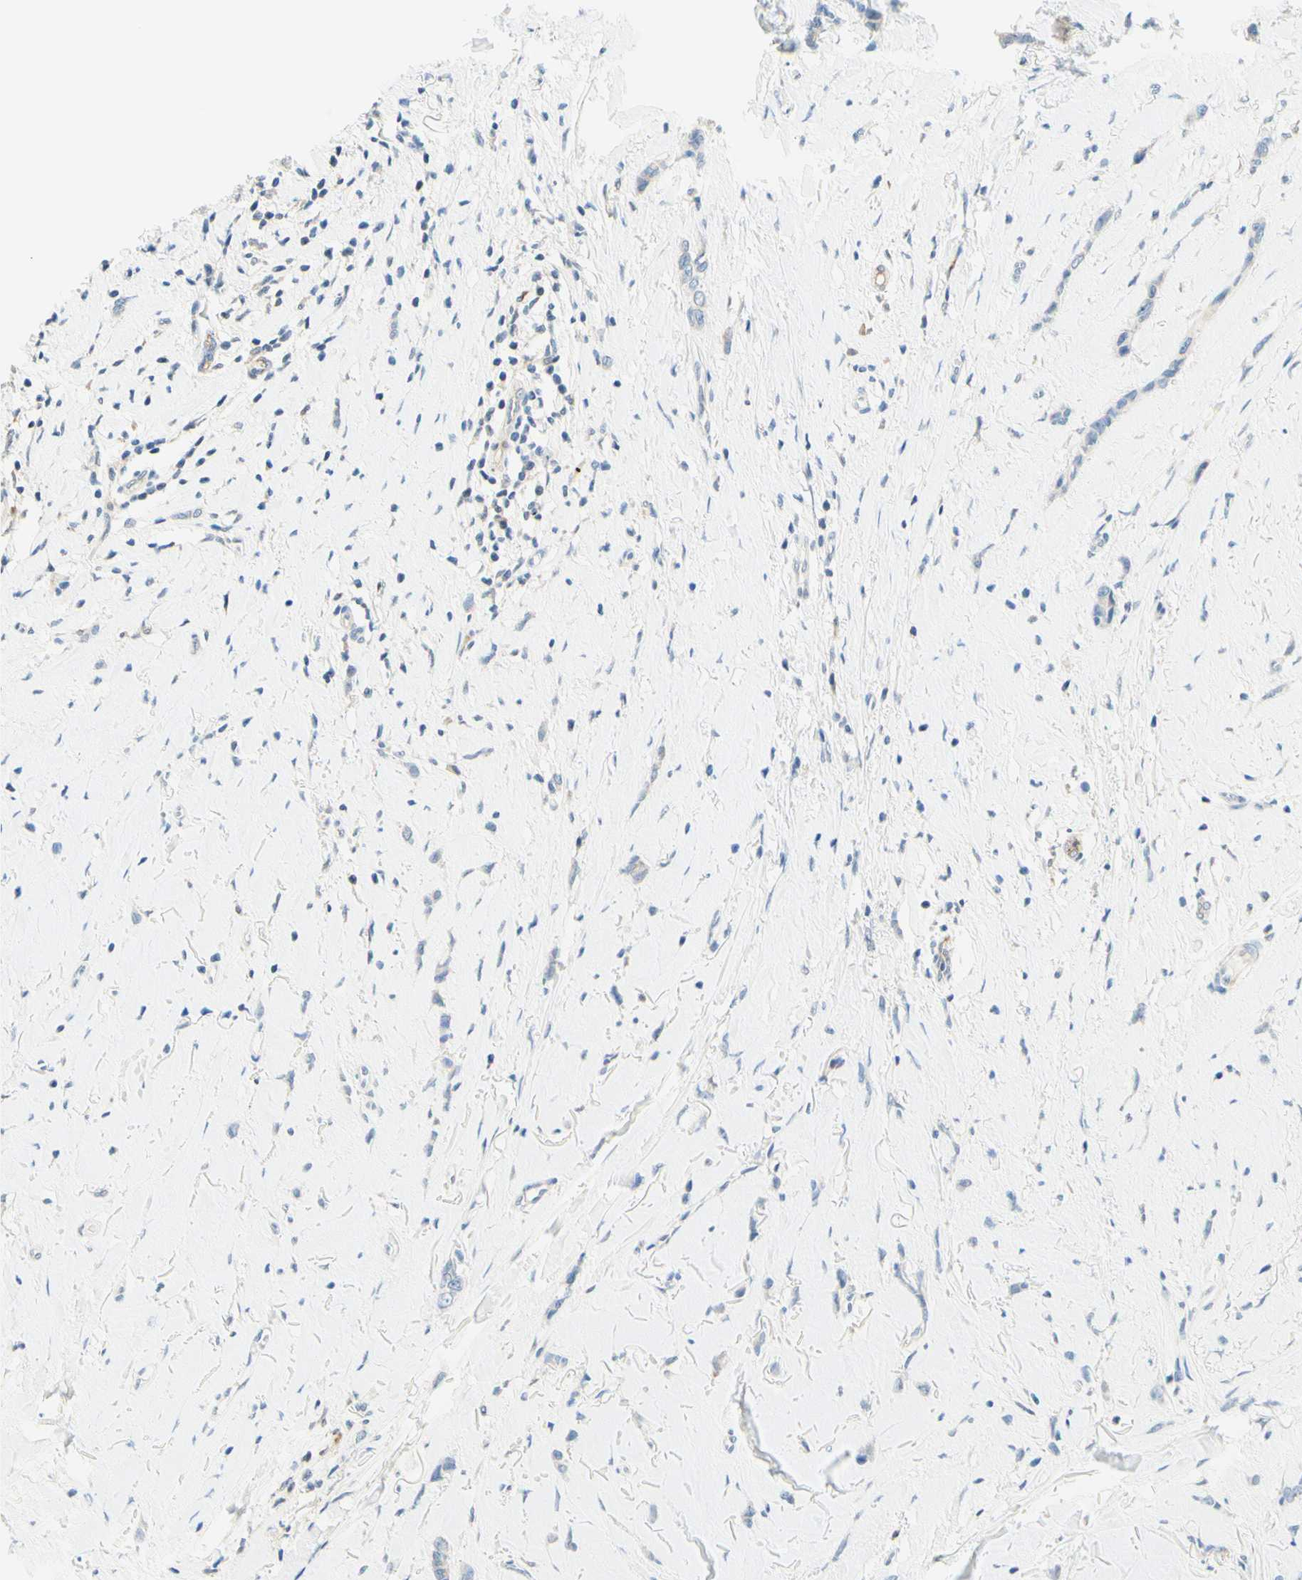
{"staining": {"intensity": "negative", "quantity": "none", "location": "none"}, "tissue": "breast cancer", "cell_type": "Tumor cells", "image_type": "cancer", "snomed": [{"axis": "morphology", "description": "Lobular carcinoma"}, {"axis": "topography", "description": "Skin"}, {"axis": "topography", "description": "Breast"}], "caption": "Tumor cells are negative for brown protein staining in breast cancer (lobular carcinoma).", "gene": "TREM2", "patient": {"sex": "female", "age": 46}}